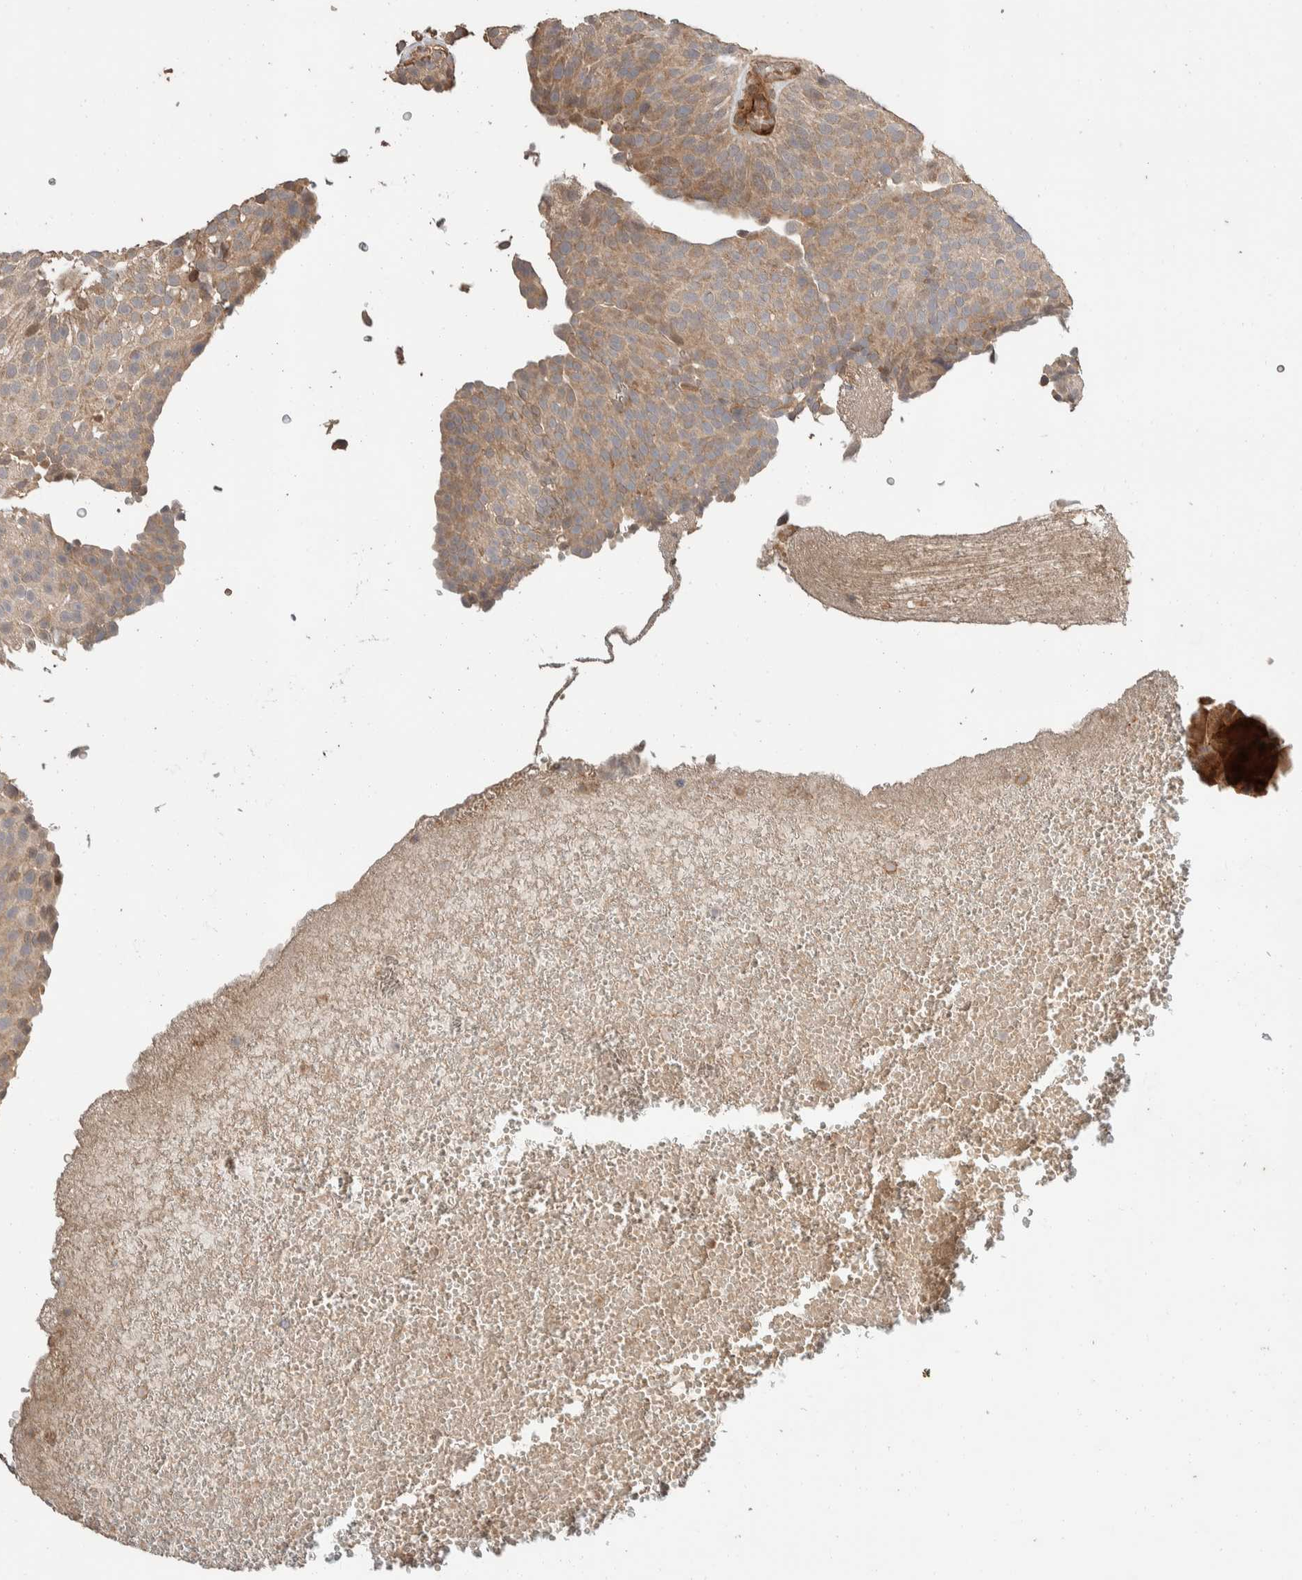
{"staining": {"intensity": "weak", "quantity": ">75%", "location": "cytoplasmic/membranous"}, "tissue": "urothelial cancer", "cell_type": "Tumor cells", "image_type": "cancer", "snomed": [{"axis": "morphology", "description": "Urothelial carcinoma, Low grade"}, {"axis": "topography", "description": "Urinary bladder"}], "caption": "Tumor cells reveal low levels of weak cytoplasmic/membranous expression in approximately >75% of cells in human urothelial cancer.", "gene": "ERC1", "patient": {"sex": "male", "age": 78}}